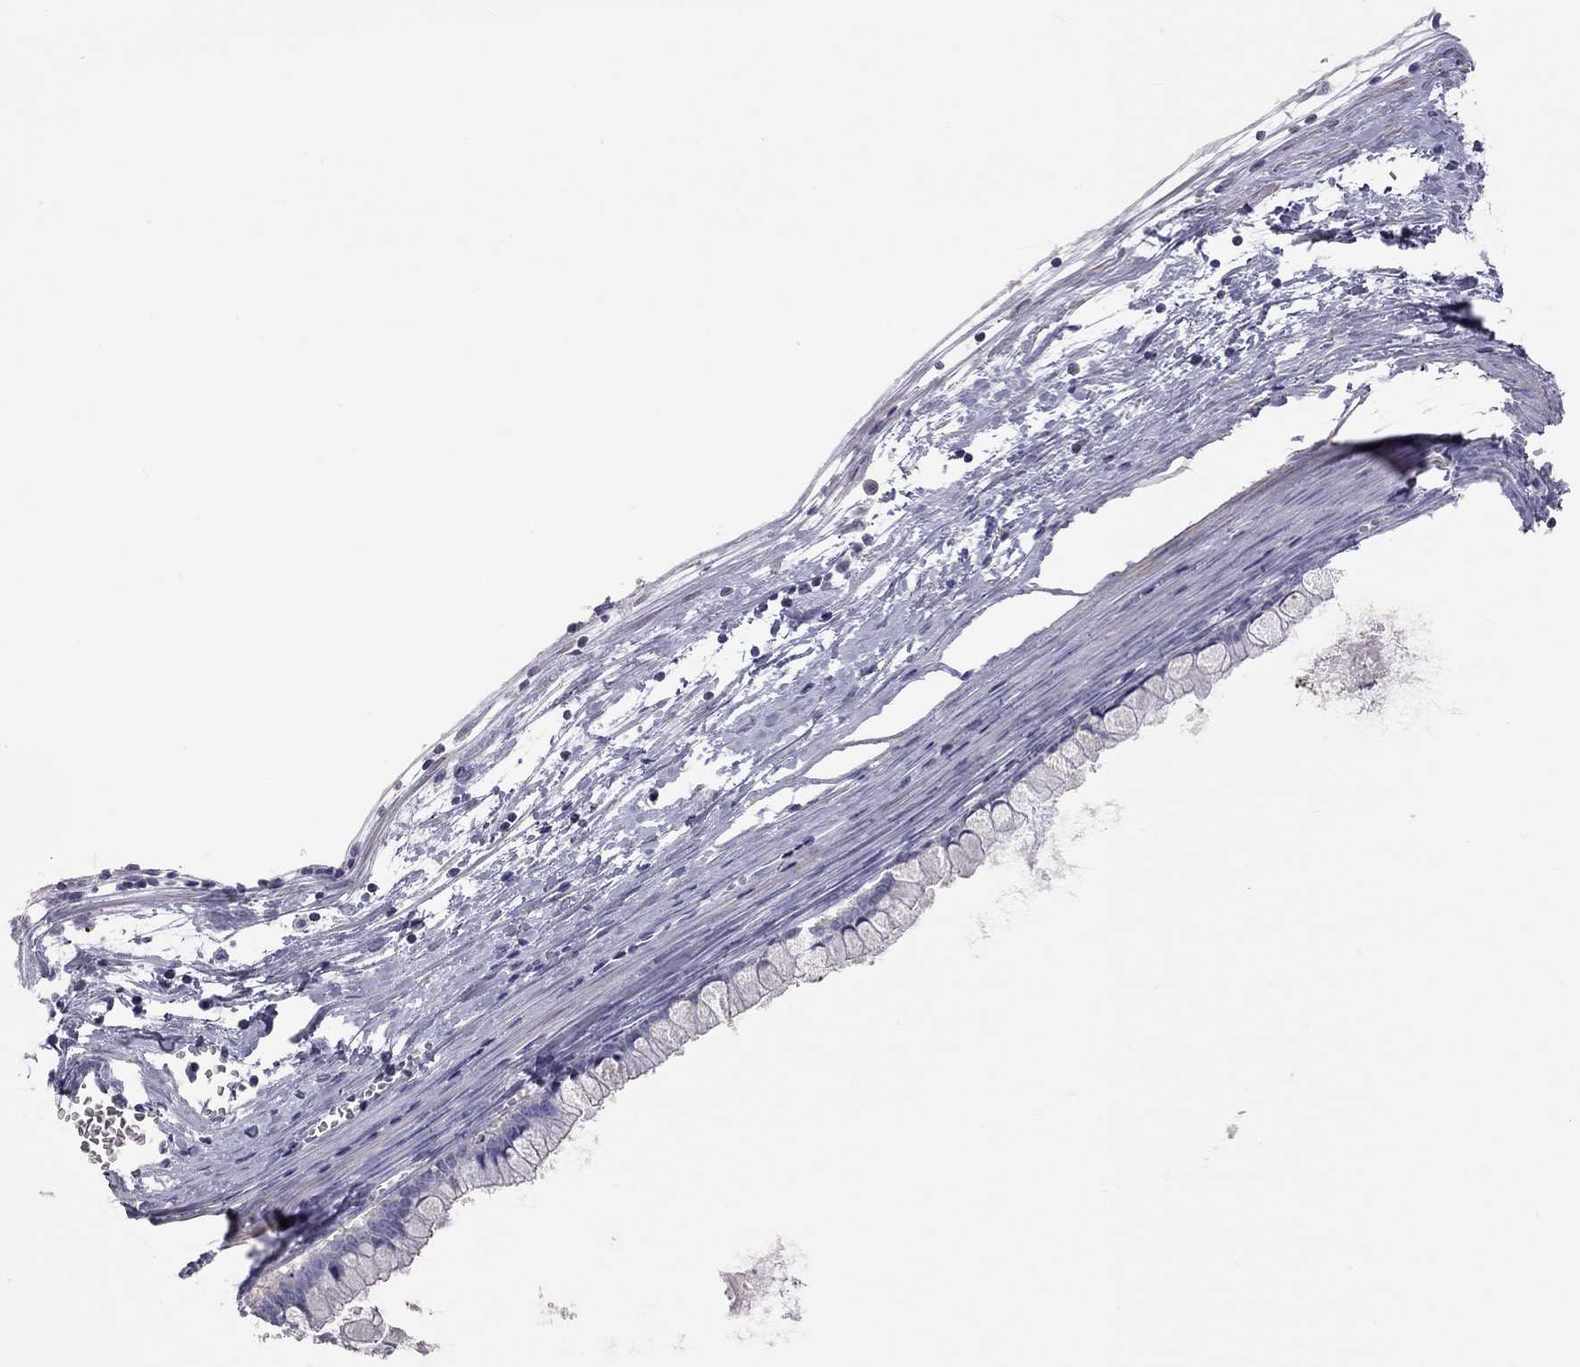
{"staining": {"intensity": "negative", "quantity": "none", "location": "none"}, "tissue": "ovarian cancer", "cell_type": "Tumor cells", "image_type": "cancer", "snomed": [{"axis": "morphology", "description": "Cystadenocarcinoma, mucinous, NOS"}, {"axis": "topography", "description": "Ovary"}], "caption": "This micrograph is of ovarian cancer (mucinous cystadenocarcinoma) stained with immunohistochemistry (IHC) to label a protein in brown with the nuclei are counter-stained blue. There is no expression in tumor cells. The staining was performed using DAB (3,3'-diaminobenzidine) to visualize the protein expression in brown, while the nuclei were stained in blue with hematoxylin (Magnification: 20x).", "gene": "ADCYAP1", "patient": {"sex": "female", "age": 67}}